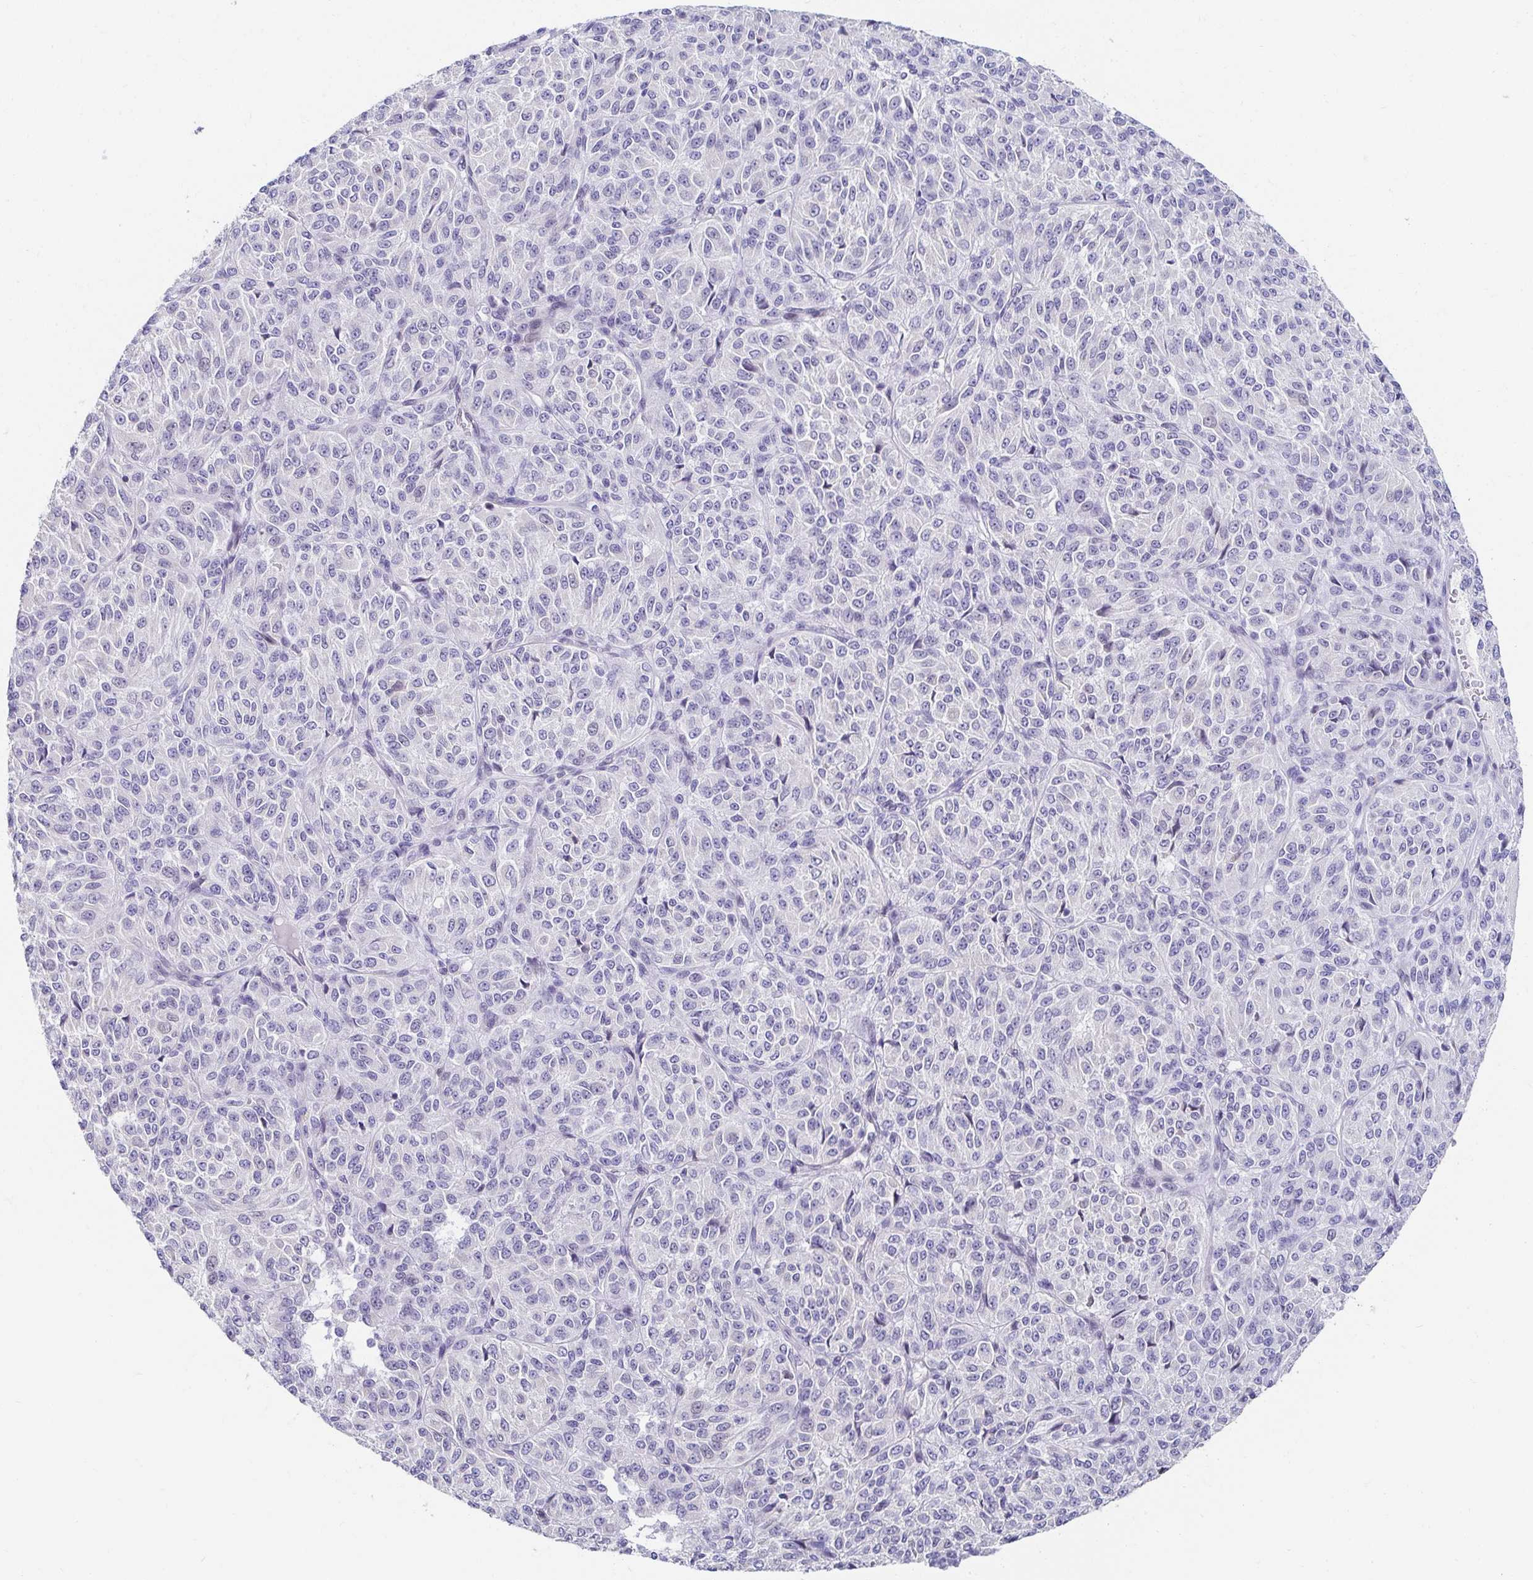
{"staining": {"intensity": "negative", "quantity": "none", "location": "none"}, "tissue": "melanoma", "cell_type": "Tumor cells", "image_type": "cancer", "snomed": [{"axis": "morphology", "description": "Malignant melanoma, Metastatic site"}, {"axis": "topography", "description": "Brain"}], "caption": "Immunohistochemistry image of neoplastic tissue: malignant melanoma (metastatic site) stained with DAB (3,3'-diaminobenzidine) reveals no significant protein expression in tumor cells.", "gene": "AKAP14", "patient": {"sex": "female", "age": 56}}